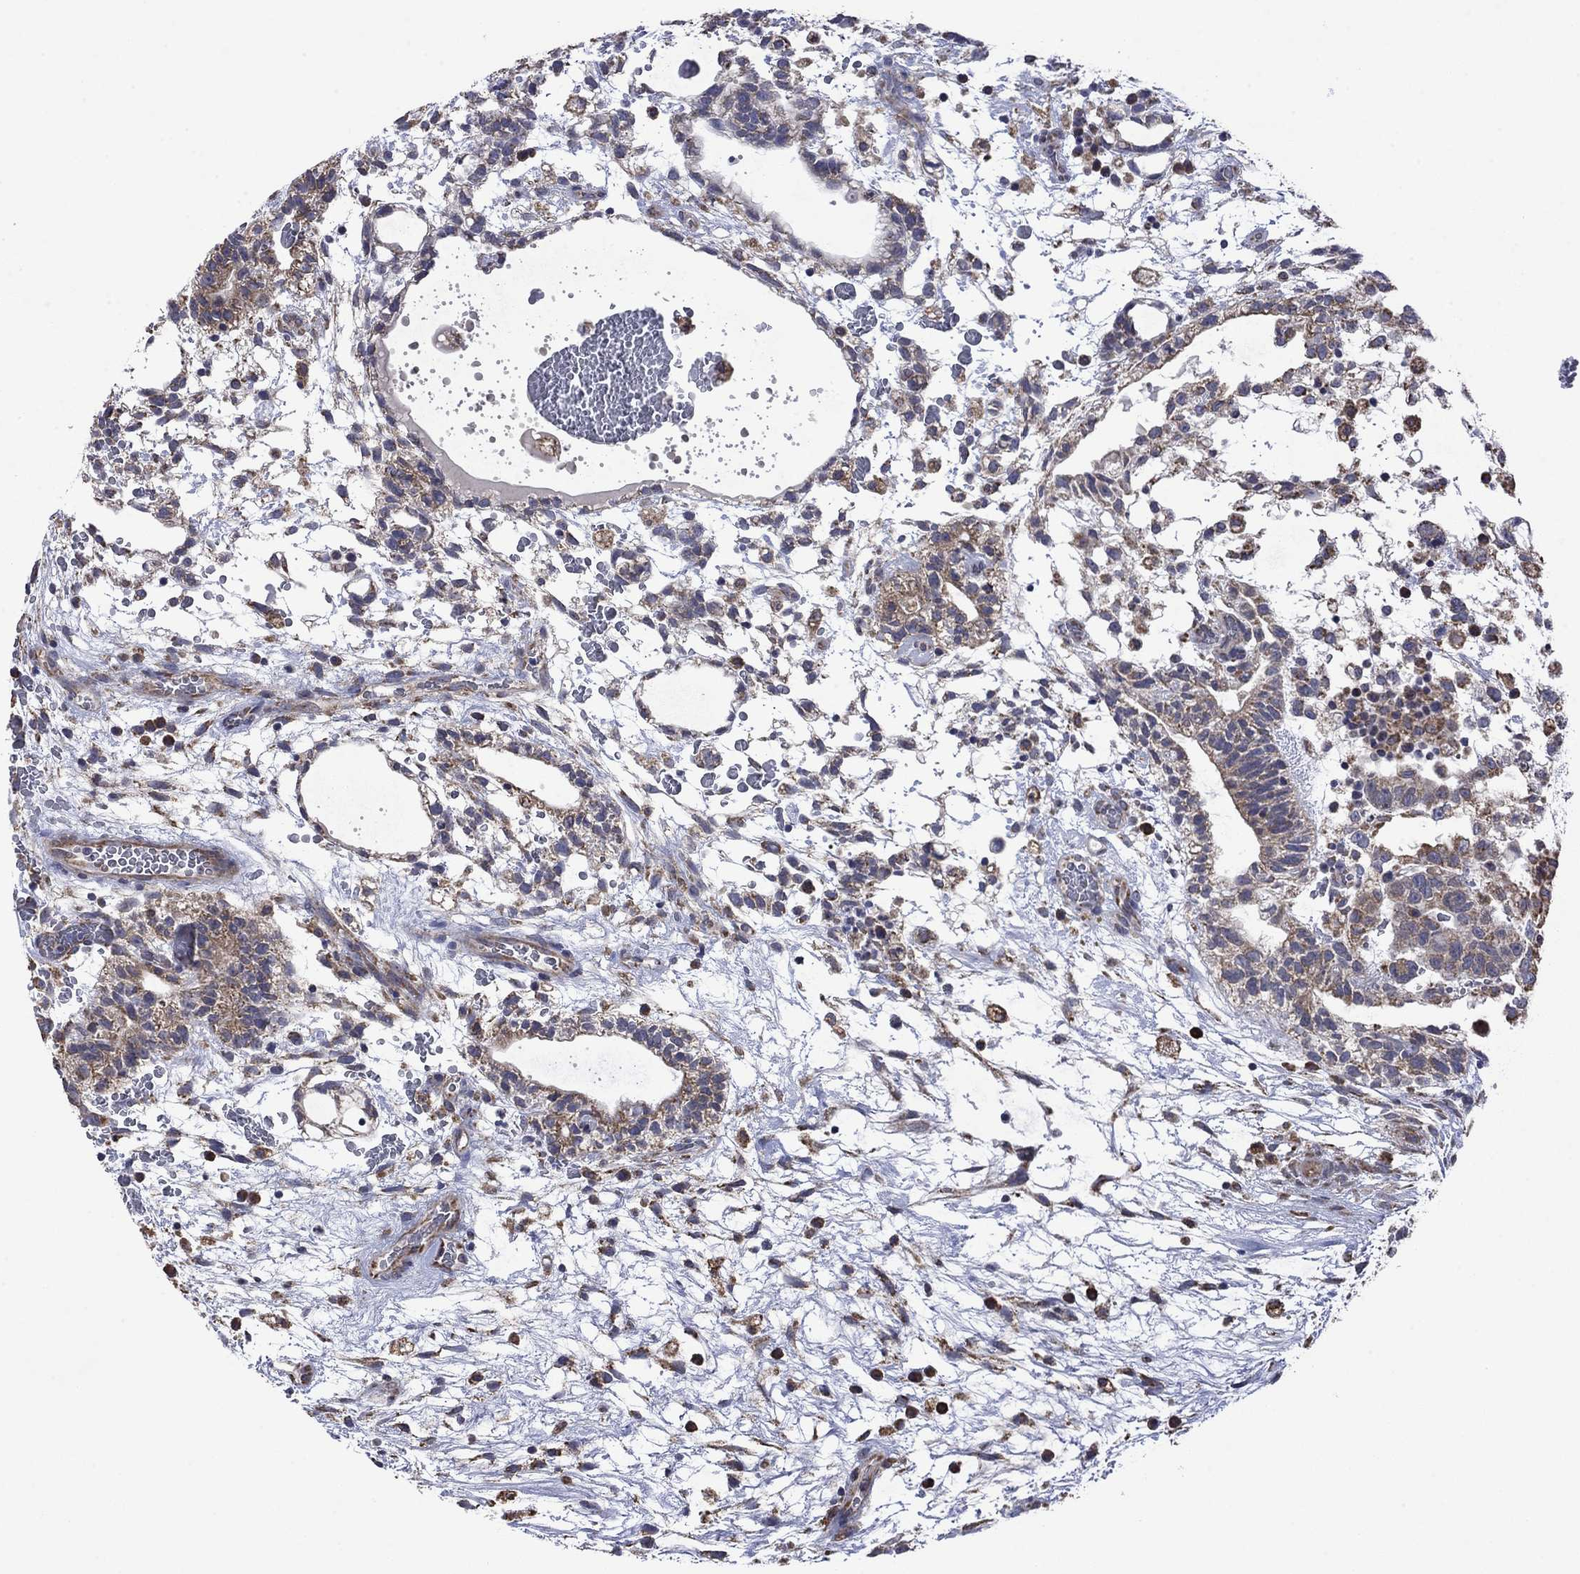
{"staining": {"intensity": "weak", "quantity": "25%-75%", "location": "cytoplasmic/membranous"}, "tissue": "testis cancer", "cell_type": "Tumor cells", "image_type": "cancer", "snomed": [{"axis": "morphology", "description": "Normal tissue, NOS"}, {"axis": "morphology", "description": "Carcinoma, Embryonal, NOS"}, {"axis": "topography", "description": "Testis"}], "caption": "Human embryonal carcinoma (testis) stained with a protein marker demonstrates weak staining in tumor cells.", "gene": "FURIN", "patient": {"sex": "male", "age": 32}}